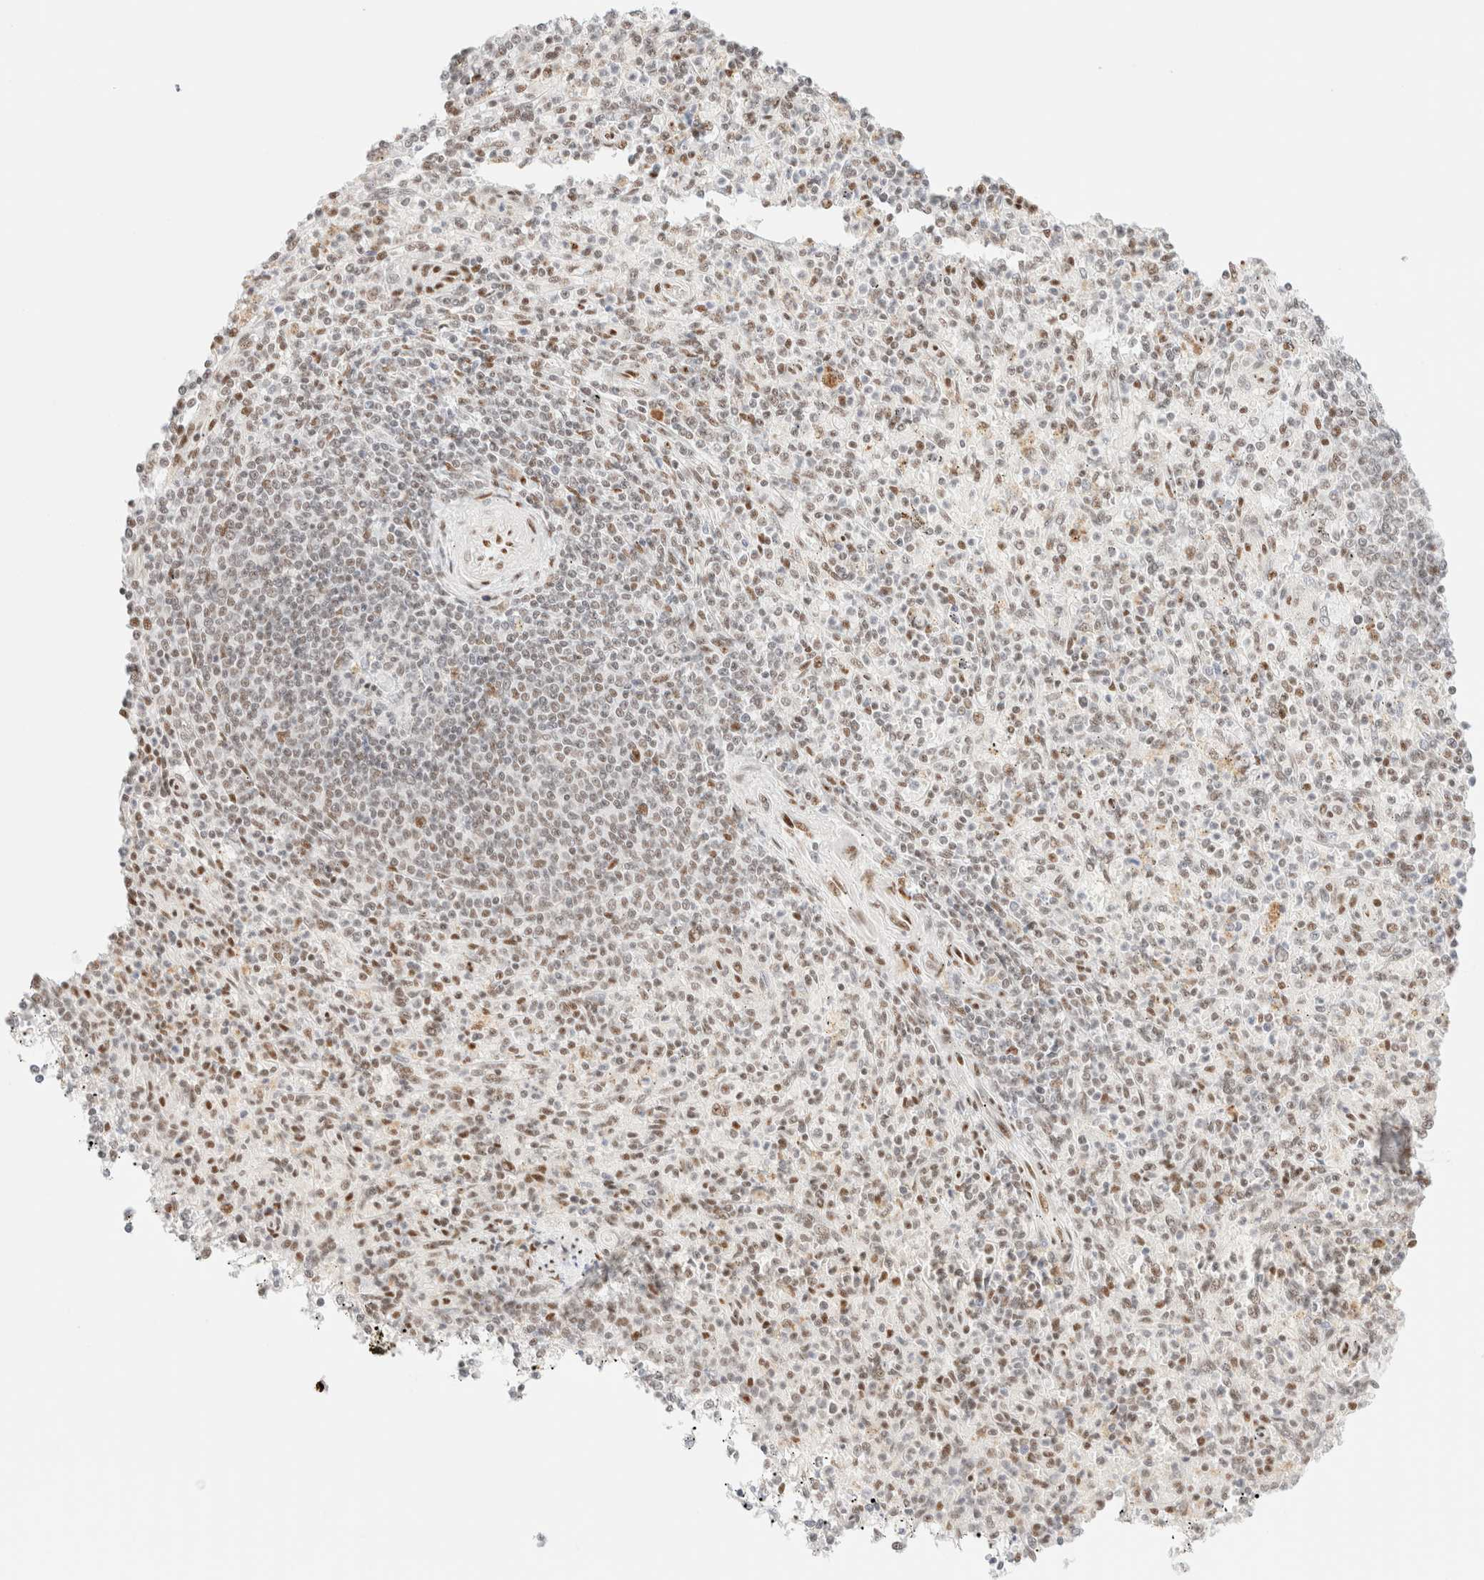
{"staining": {"intensity": "moderate", "quantity": "25%-75%", "location": "nuclear"}, "tissue": "spleen", "cell_type": "Cells in red pulp", "image_type": "normal", "snomed": [{"axis": "morphology", "description": "Normal tissue, NOS"}, {"axis": "topography", "description": "Spleen"}], "caption": "High-power microscopy captured an IHC photomicrograph of unremarkable spleen, revealing moderate nuclear positivity in approximately 25%-75% of cells in red pulp. Using DAB (3,3'-diaminobenzidine) (brown) and hematoxylin (blue) stains, captured at high magnification using brightfield microscopy.", "gene": "CIC", "patient": {"sex": "male", "age": 72}}